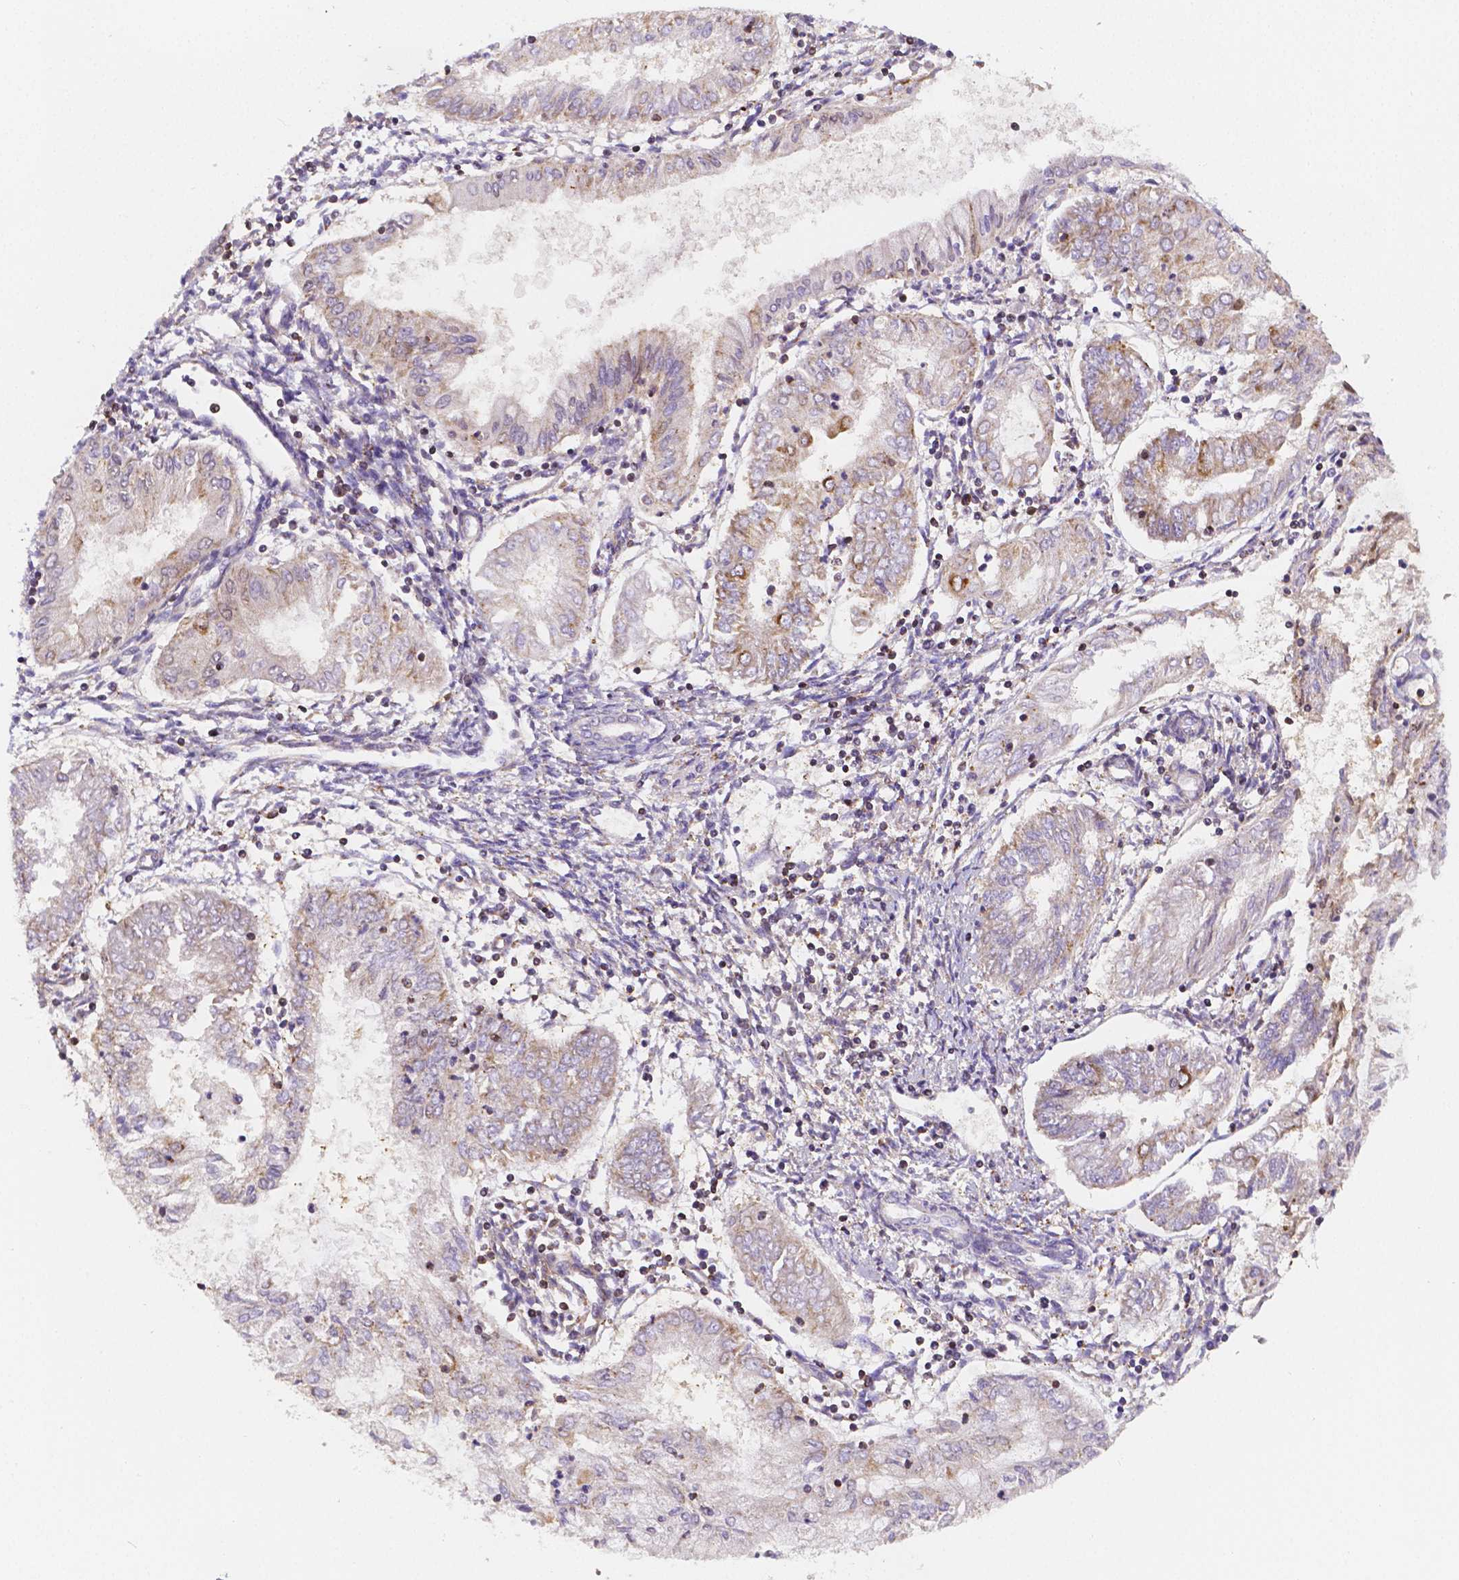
{"staining": {"intensity": "moderate", "quantity": "<25%", "location": "cytoplasmic/membranous"}, "tissue": "endometrial cancer", "cell_type": "Tumor cells", "image_type": "cancer", "snomed": [{"axis": "morphology", "description": "Adenocarcinoma, NOS"}, {"axis": "topography", "description": "Endometrium"}], "caption": "Tumor cells show moderate cytoplasmic/membranous positivity in approximately <25% of cells in endometrial adenocarcinoma.", "gene": "GABRD", "patient": {"sex": "female", "age": 68}}